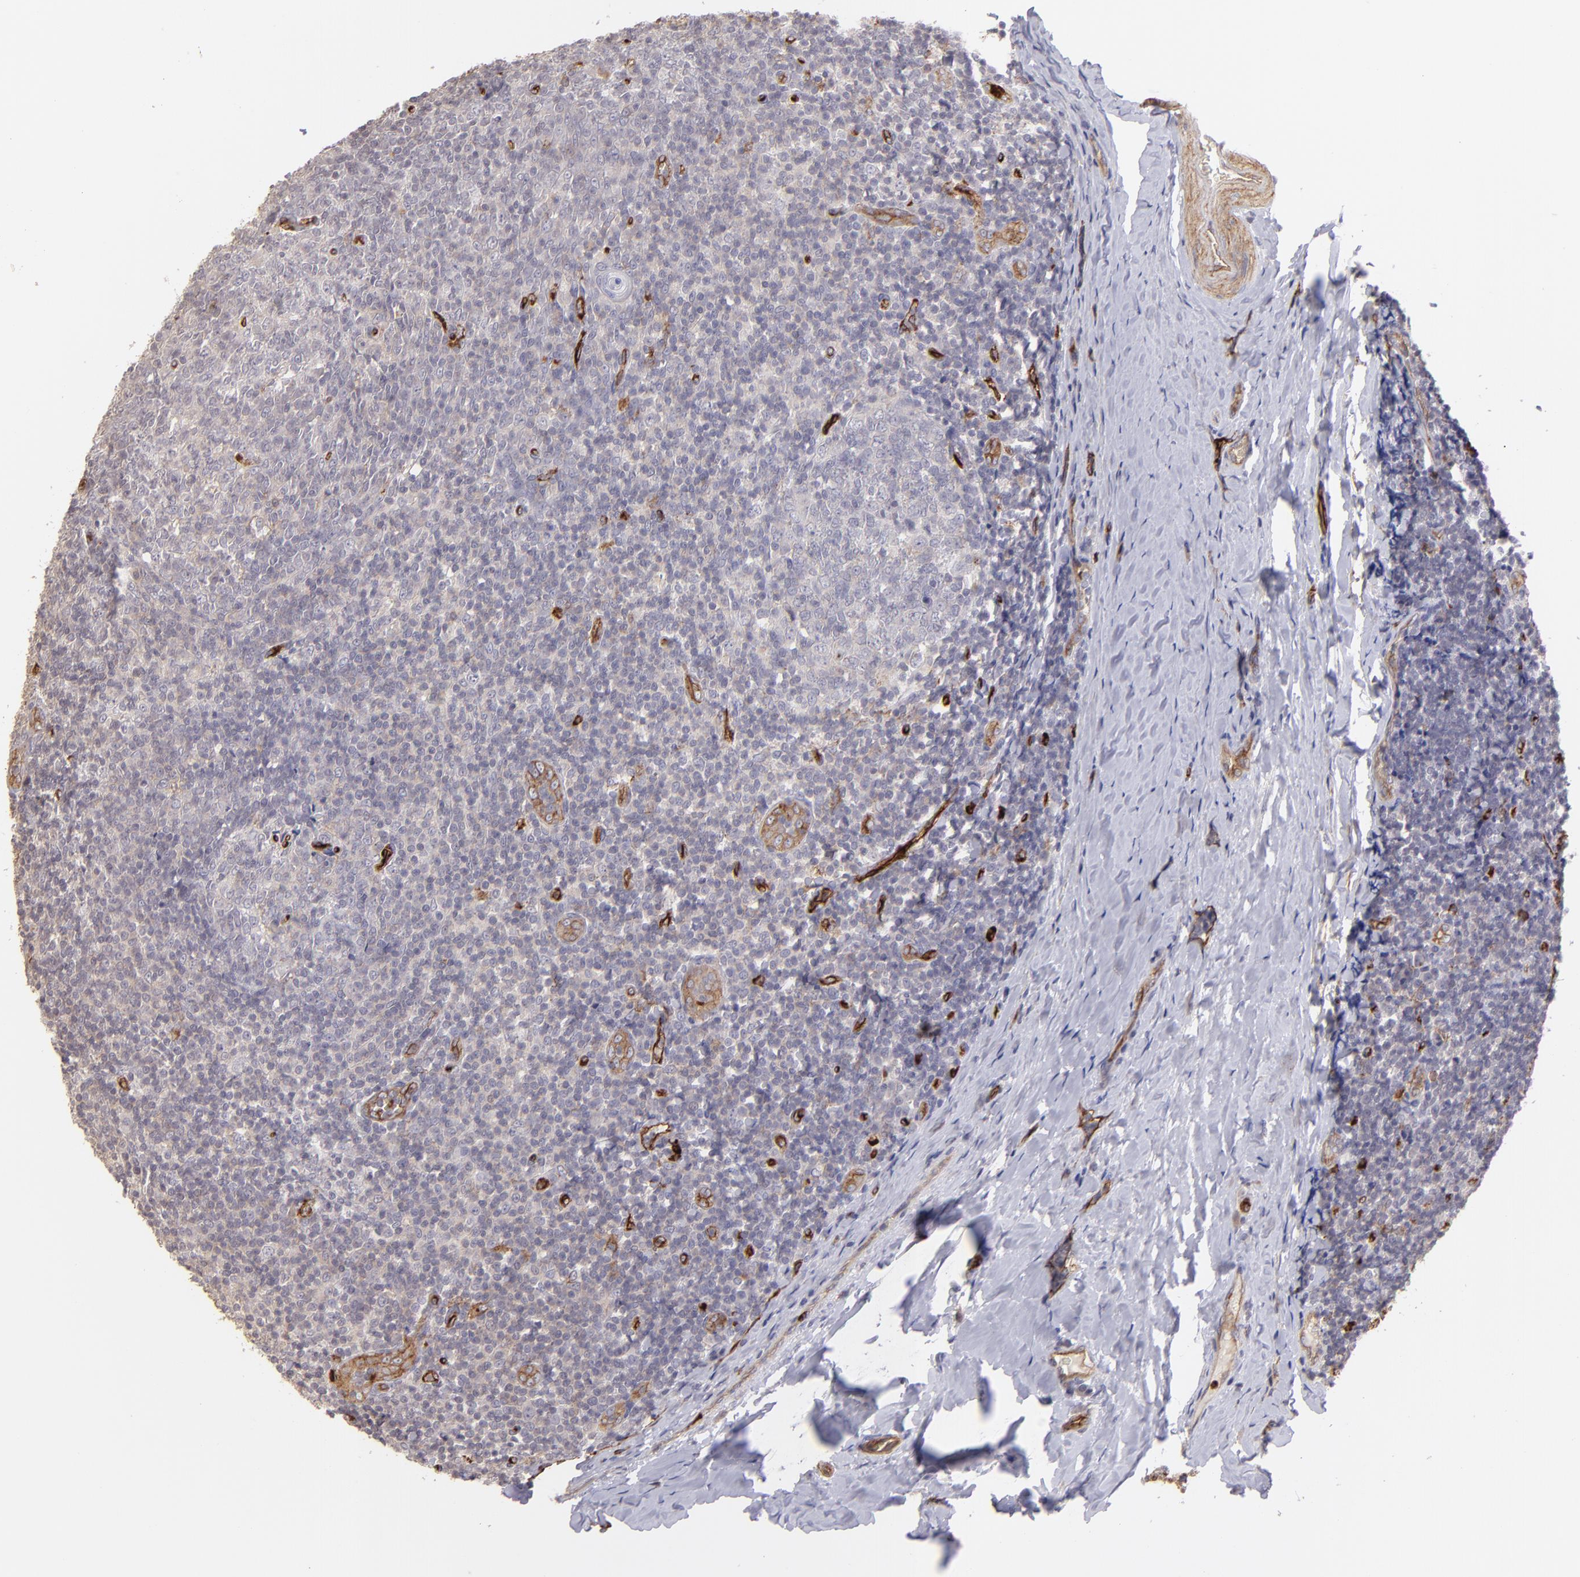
{"staining": {"intensity": "negative", "quantity": "none", "location": "none"}, "tissue": "tonsil", "cell_type": "Germinal center cells", "image_type": "normal", "snomed": [{"axis": "morphology", "description": "Normal tissue, NOS"}, {"axis": "topography", "description": "Tonsil"}], "caption": "Immunohistochemistry (IHC) of unremarkable human tonsil reveals no staining in germinal center cells. (DAB immunohistochemistry, high magnification).", "gene": "DYSF", "patient": {"sex": "male", "age": 31}}